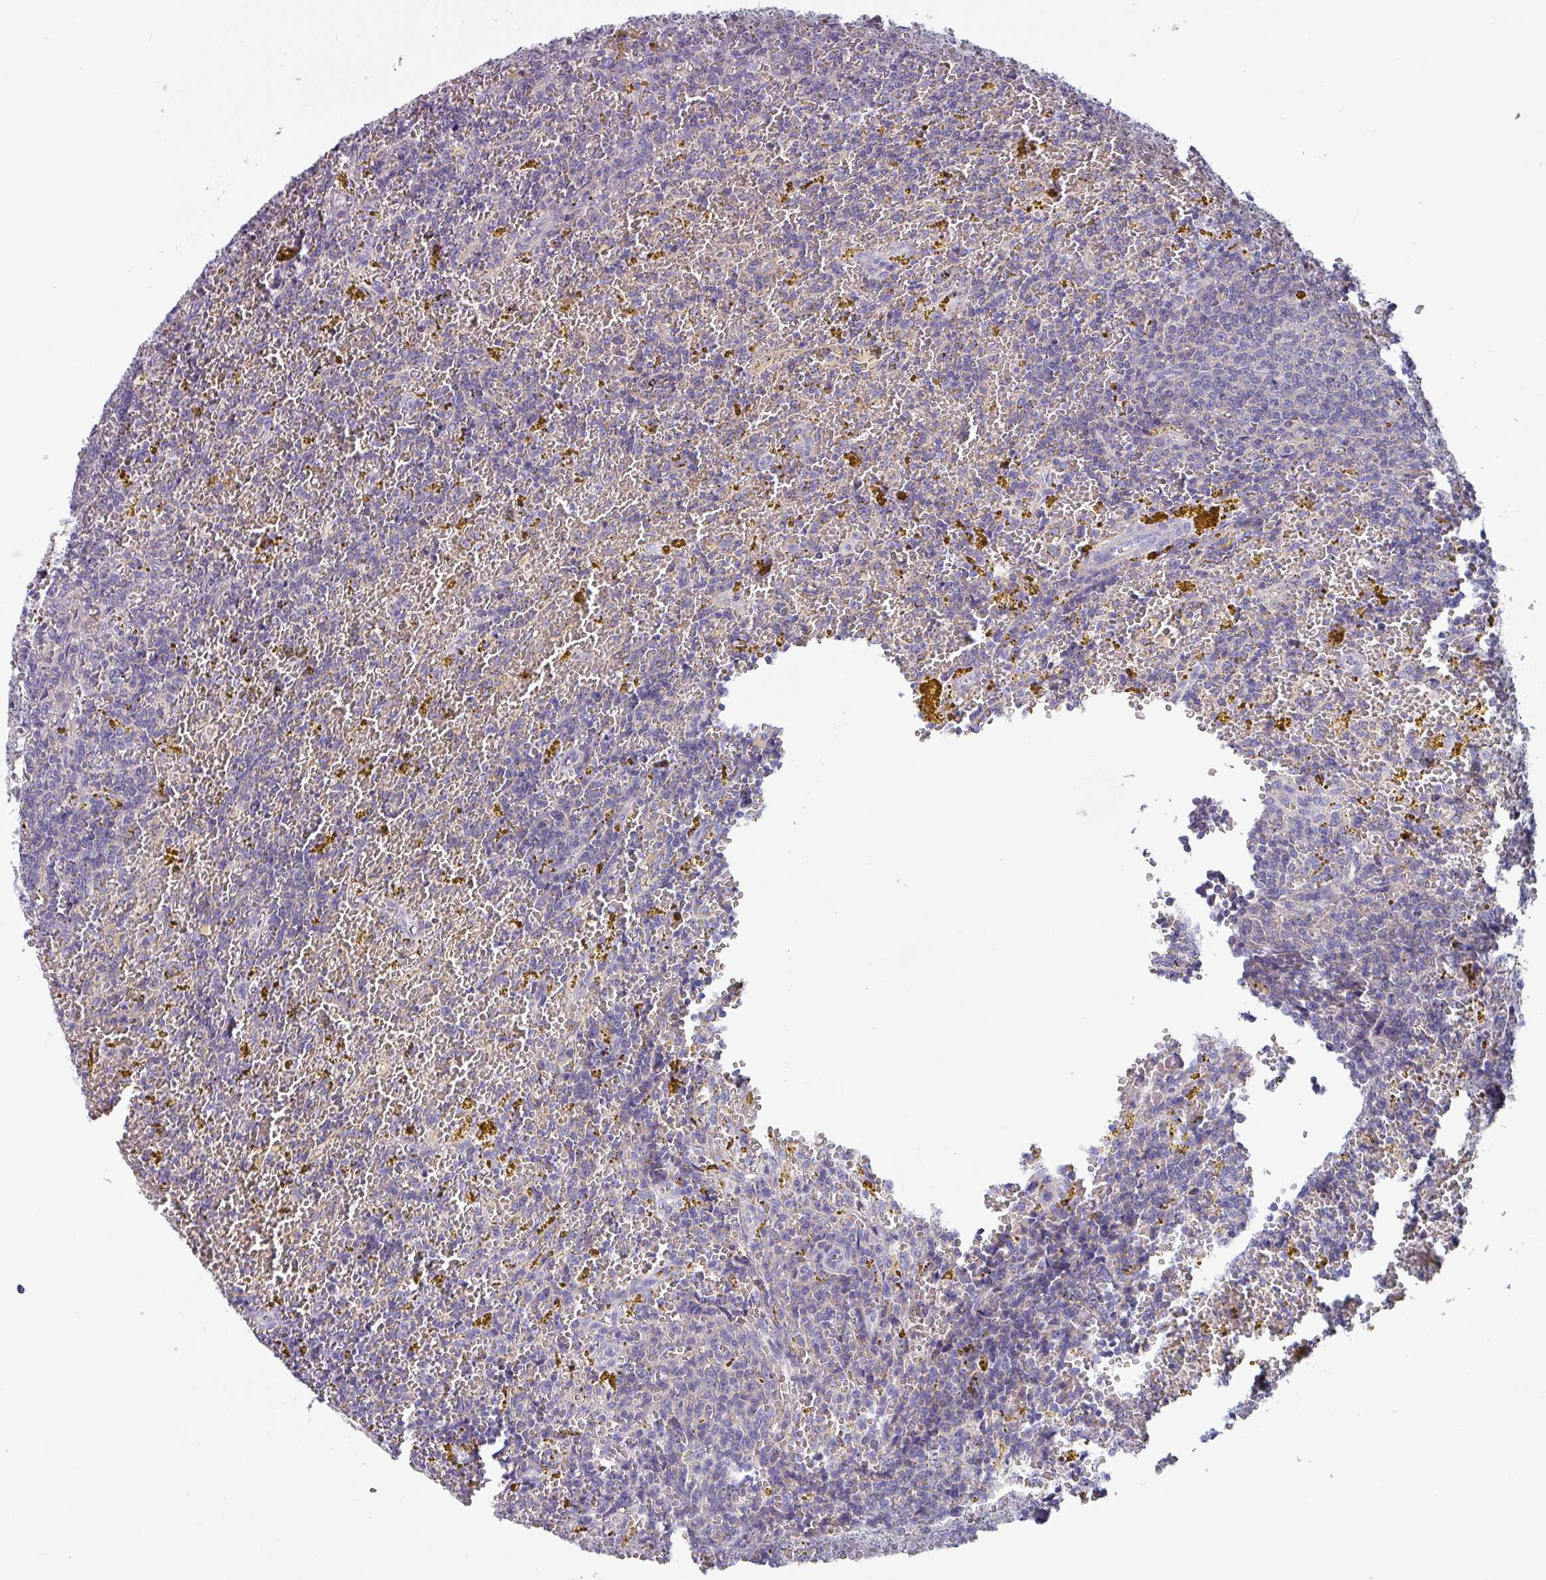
{"staining": {"intensity": "negative", "quantity": "none", "location": "none"}, "tissue": "lymphoma", "cell_type": "Tumor cells", "image_type": "cancer", "snomed": [{"axis": "morphology", "description": "Malignant lymphoma, non-Hodgkin's type, Low grade"}, {"axis": "topography", "description": "Spleen"}, {"axis": "topography", "description": "Lymph node"}], "caption": "Photomicrograph shows no protein staining in tumor cells of lymphoma tissue.", "gene": "TMEM132A", "patient": {"sex": "female", "age": 66}}